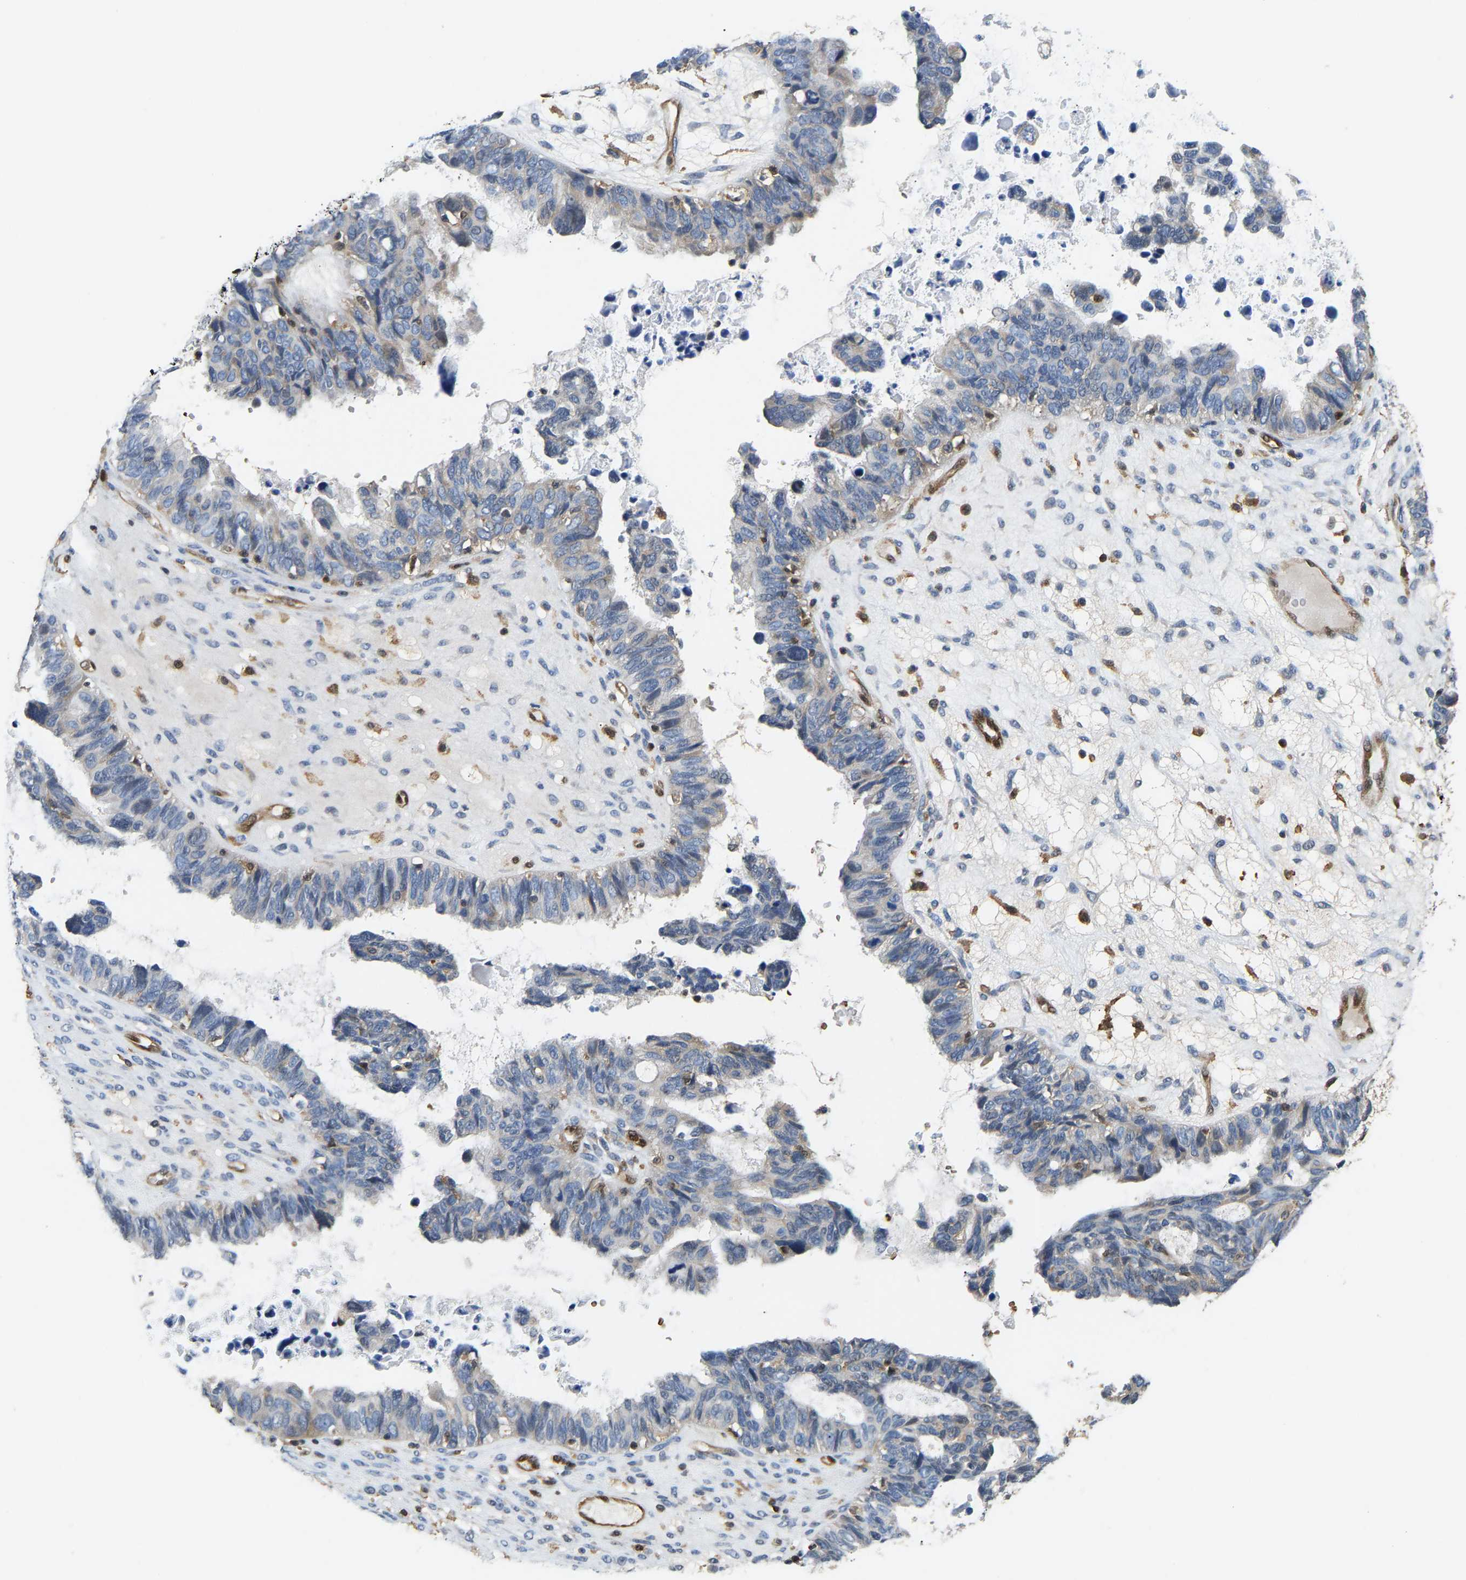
{"staining": {"intensity": "negative", "quantity": "none", "location": "none"}, "tissue": "ovarian cancer", "cell_type": "Tumor cells", "image_type": "cancer", "snomed": [{"axis": "morphology", "description": "Cystadenocarcinoma, serous, NOS"}, {"axis": "topography", "description": "Ovary"}], "caption": "DAB immunohistochemical staining of human ovarian cancer (serous cystadenocarcinoma) shows no significant staining in tumor cells.", "gene": "GIMAP7", "patient": {"sex": "female", "age": 79}}